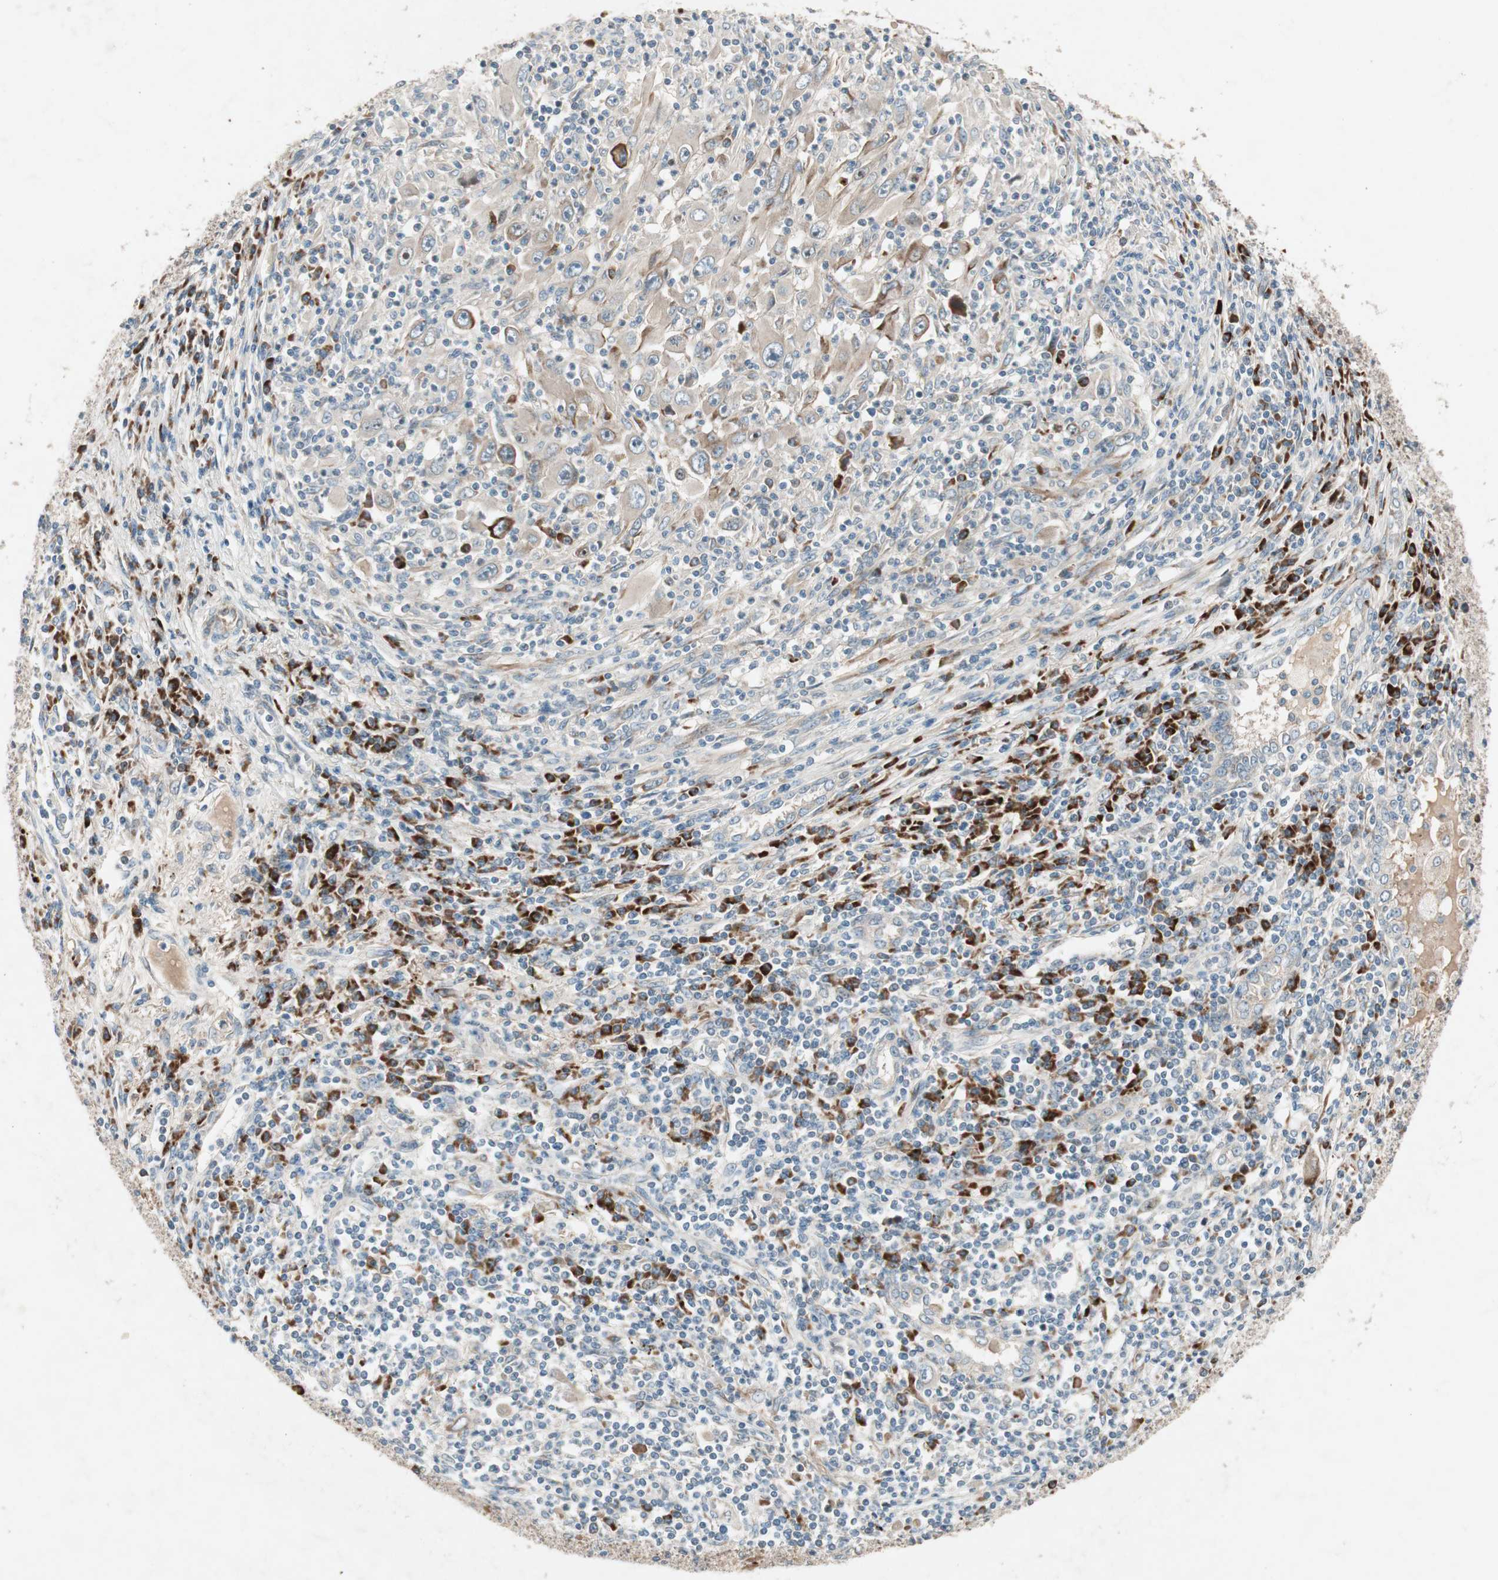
{"staining": {"intensity": "moderate", "quantity": ">75%", "location": "cytoplasmic/membranous"}, "tissue": "melanoma", "cell_type": "Tumor cells", "image_type": "cancer", "snomed": [{"axis": "morphology", "description": "Malignant melanoma, Metastatic site"}, {"axis": "topography", "description": "Skin"}], "caption": "This is a photomicrograph of immunohistochemistry (IHC) staining of malignant melanoma (metastatic site), which shows moderate staining in the cytoplasmic/membranous of tumor cells.", "gene": "APOO", "patient": {"sex": "female", "age": 56}}